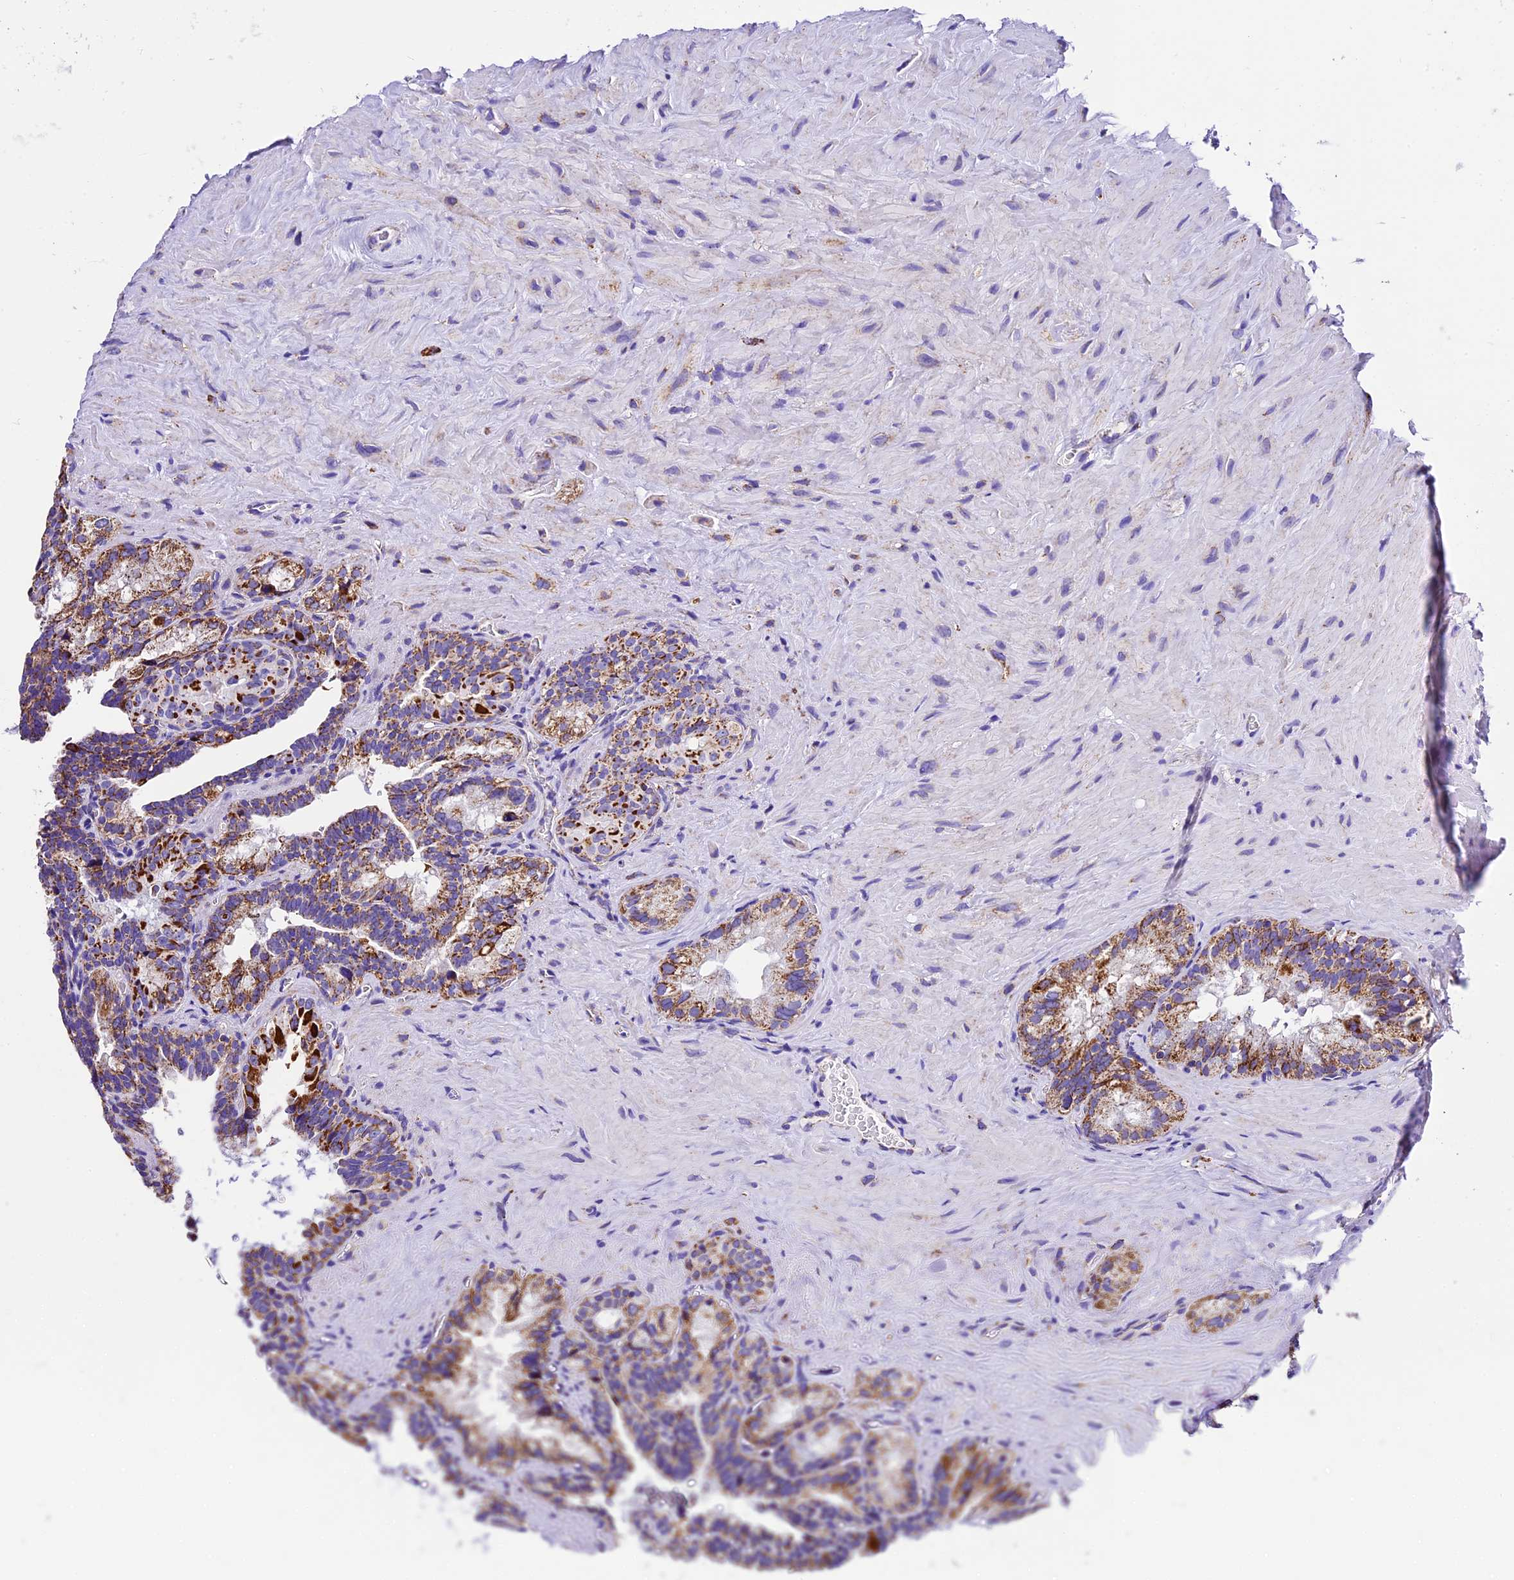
{"staining": {"intensity": "strong", "quantity": ">75%", "location": "cytoplasmic/membranous"}, "tissue": "seminal vesicle", "cell_type": "Glandular cells", "image_type": "normal", "snomed": [{"axis": "morphology", "description": "Normal tissue, NOS"}, {"axis": "topography", "description": "Seminal veicle"}], "caption": "IHC image of unremarkable seminal vesicle stained for a protein (brown), which exhibits high levels of strong cytoplasmic/membranous staining in approximately >75% of glandular cells.", "gene": "DCAF5", "patient": {"sex": "male", "age": 68}}